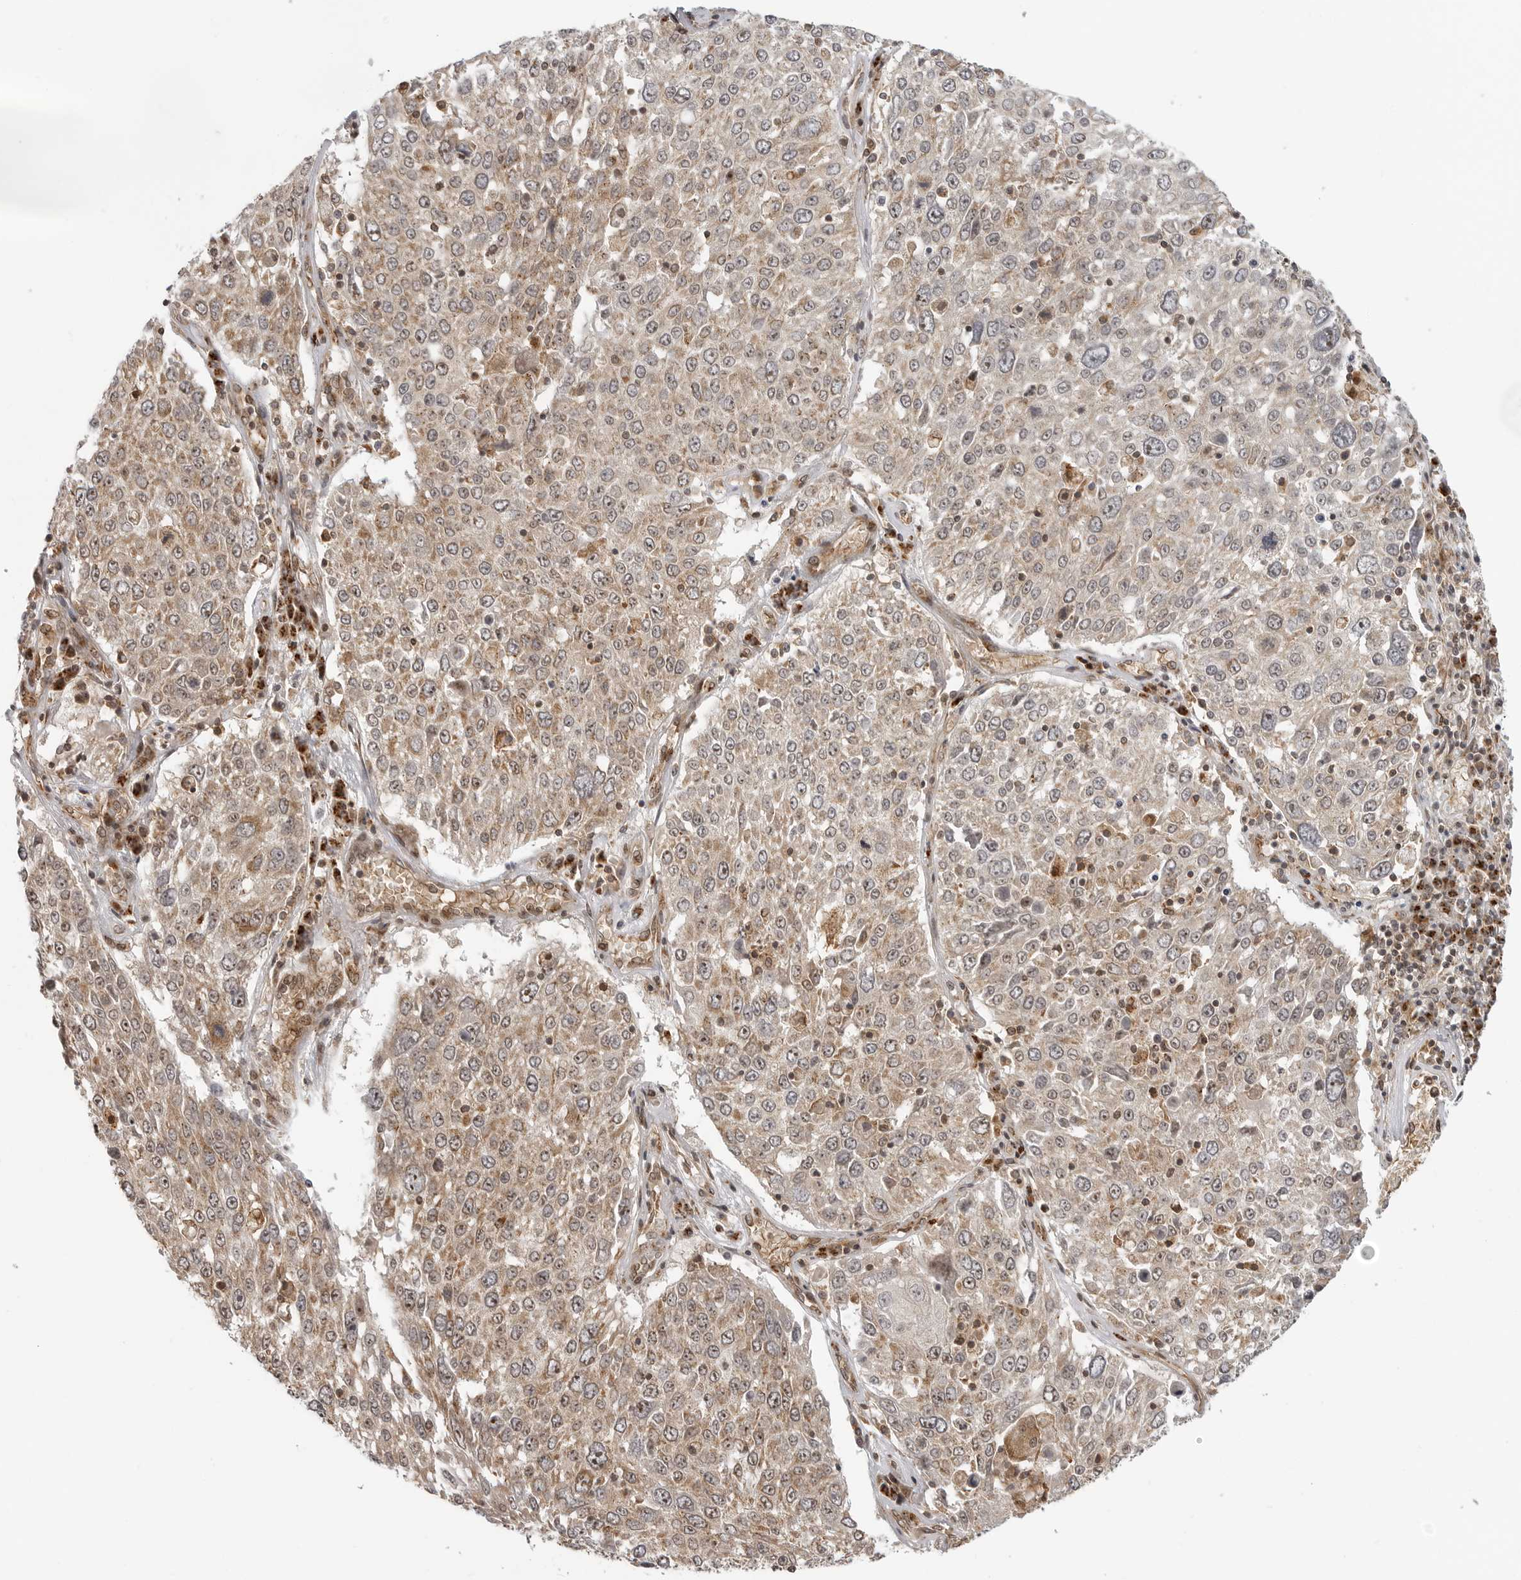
{"staining": {"intensity": "weak", "quantity": ">75%", "location": "cytoplasmic/membranous,nuclear"}, "tissue": "lung cancer", "cell_type": "Tumor cells", "image_type": "cancer", "snomed": [{"axis": "morphology", "description": "Squamous cell carcinoma, NOS"}, {"axis": "topography", "description": "Lung"}], "caption": "Immunohistochemical staining of squamous cell carcinoma (lung) shows low levels of weak cytoplasmic/membranous and nuclear staining in about >75% of tumor cells.", "gene": "COPA", "patient": {"sex": "male", "age": 65}}